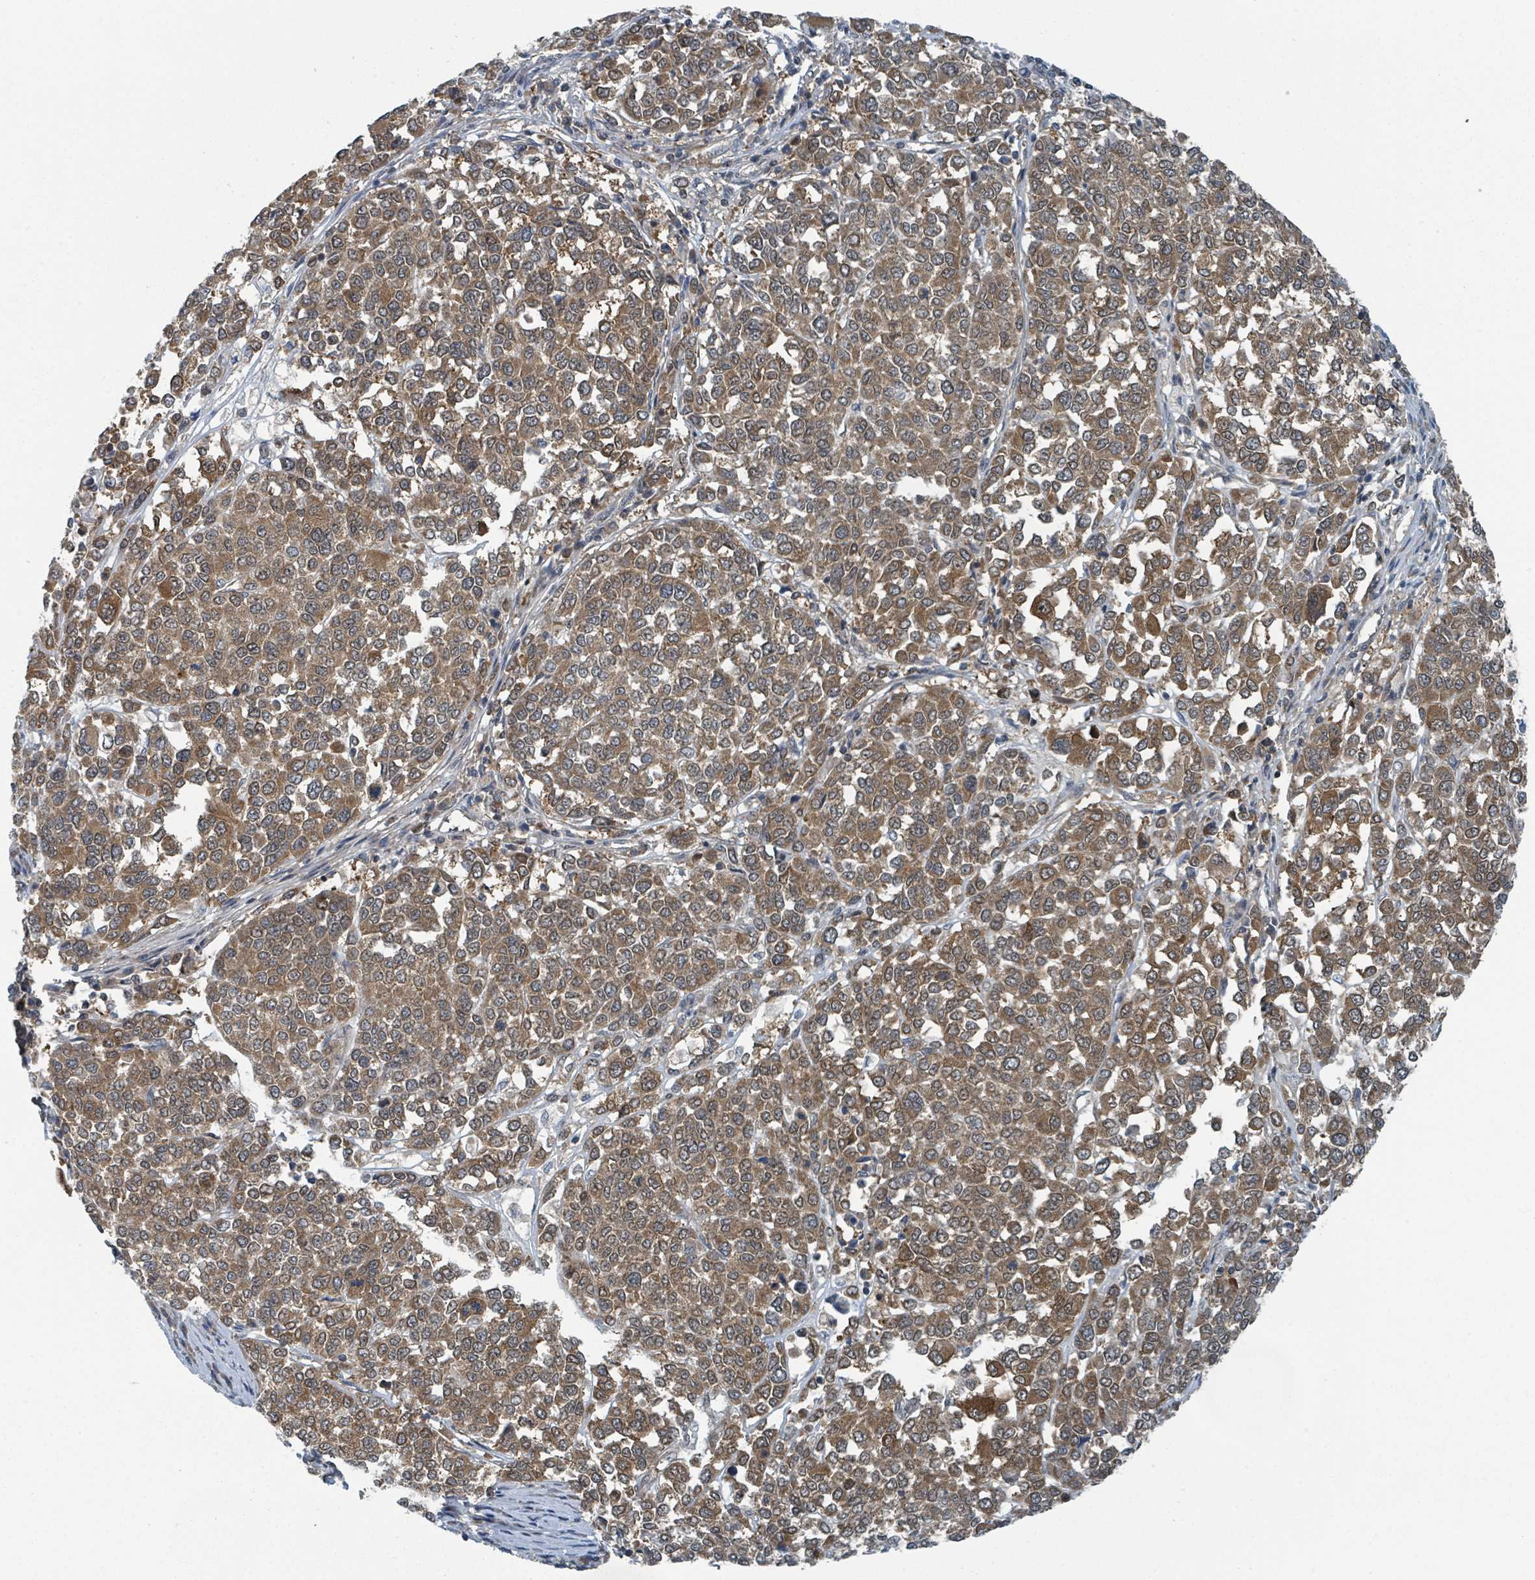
{"staining": {"intensity": "moderate", "quantity": ">75%", "location": "cytoplasmic/membranous,nuclear"}, "tissue": "melanoma", "cell_type": "Tumor cells", "image_type": "cancer", "snomed": [{"axis": "morphology", "description": "Malignant melanoma, Metastatic site"}, {"axis": "topography", "description": "Lymph node"}], "caption": "Moderate cytoplasmic/membranous and nuclear staining is appreciated in about >75% of tumor cells in malignant melanoma (metastatic site).", "gene": "GOLGA7", "patient": {"sex": "male", "age": 44}}